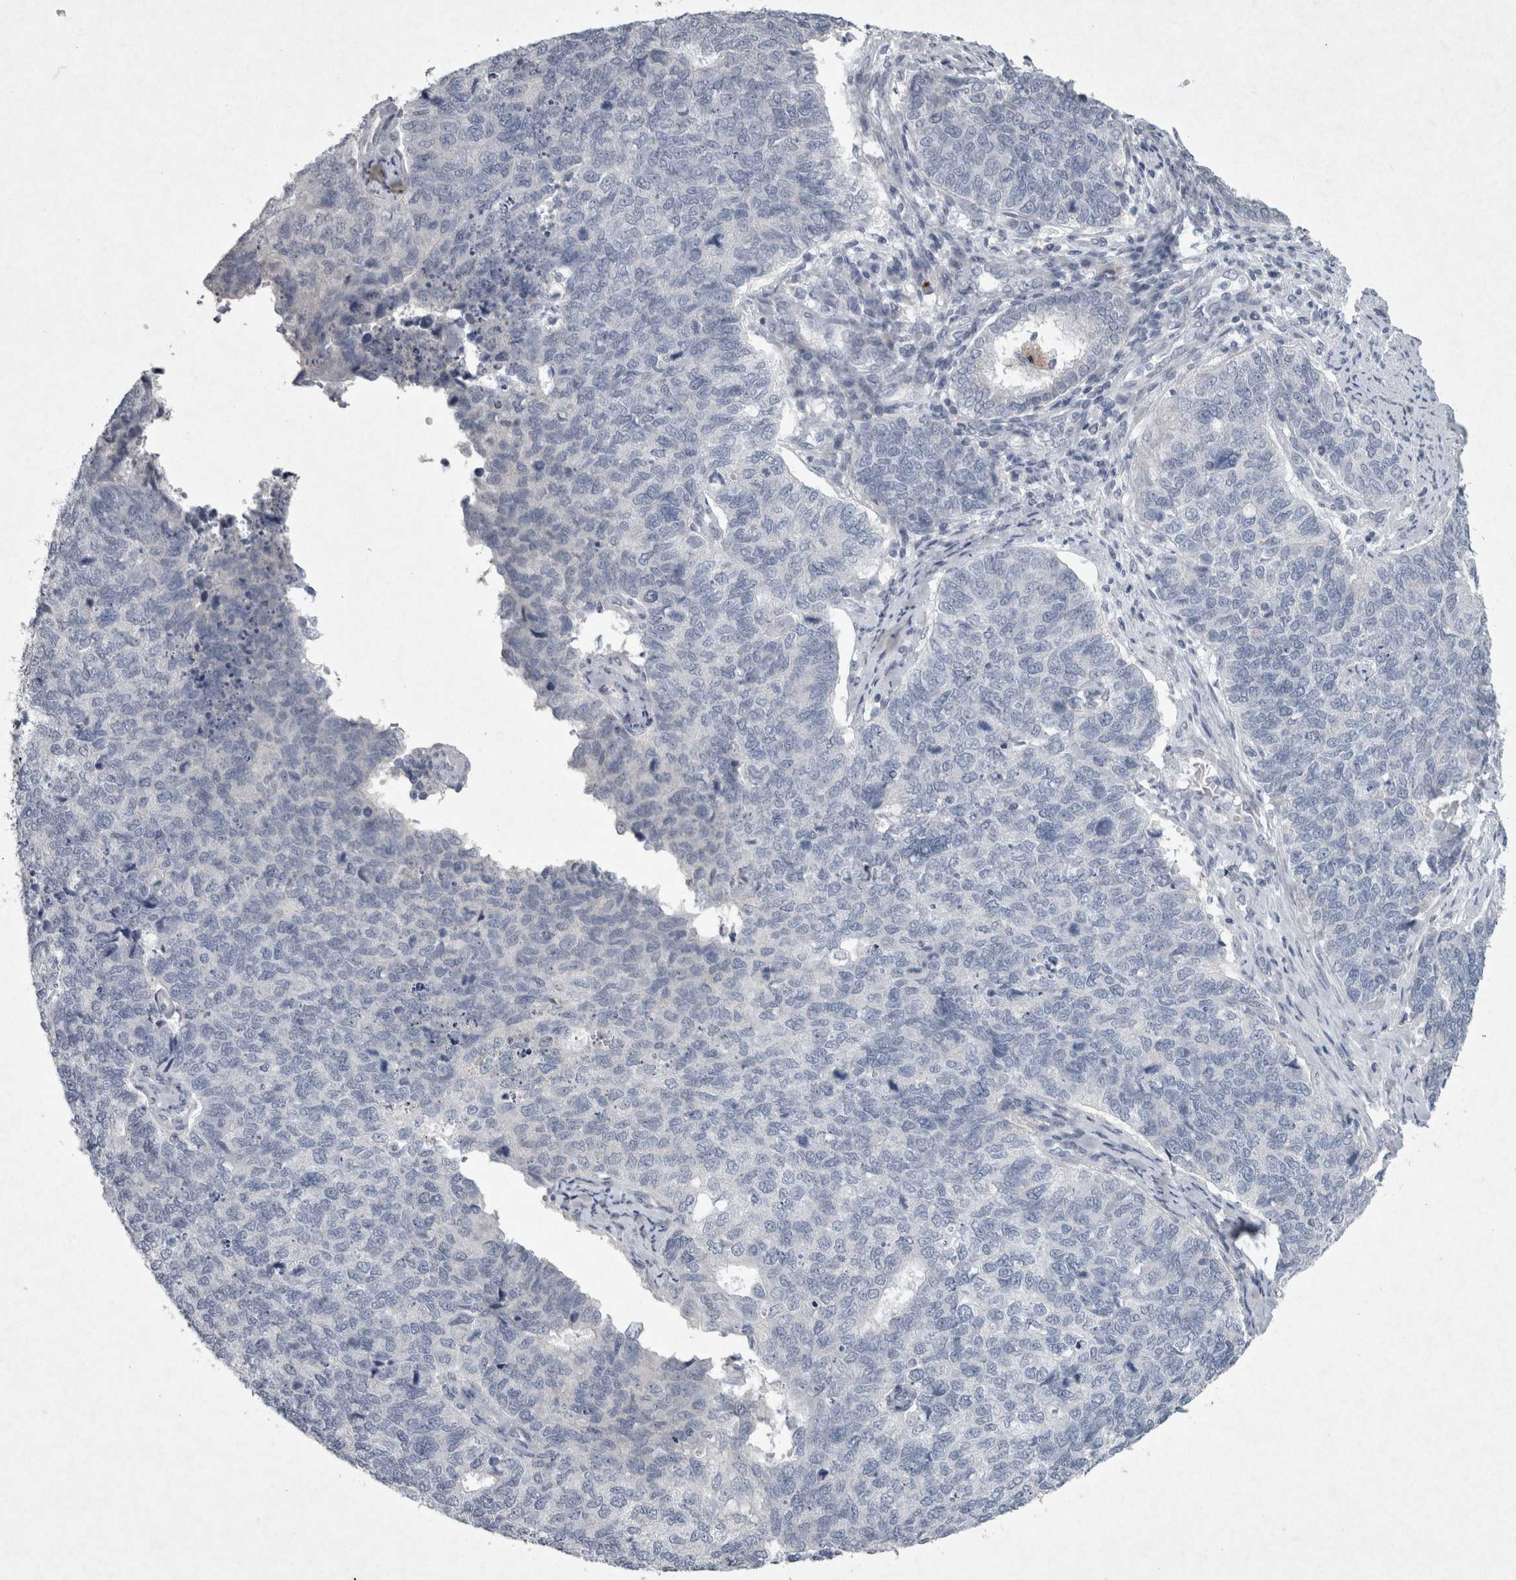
{"staining": {"intensity": "negative", "quantity": "none", "location": "none"}, "tissue": "cervical cancer", "cell_type": "Tumor cells", "image_type": "cancer", "snomed": [{"axis": "morphology", "description": "Squamous cell carcinoma, NOS"}, {"axis": "topography", "description": "Cervix"}], "caption": "Immunohistochemistry of cervical cancer reveals no expression in tumor cells.", "gene": "PDX1", "patient": {"sex": "female", "age": 63}}